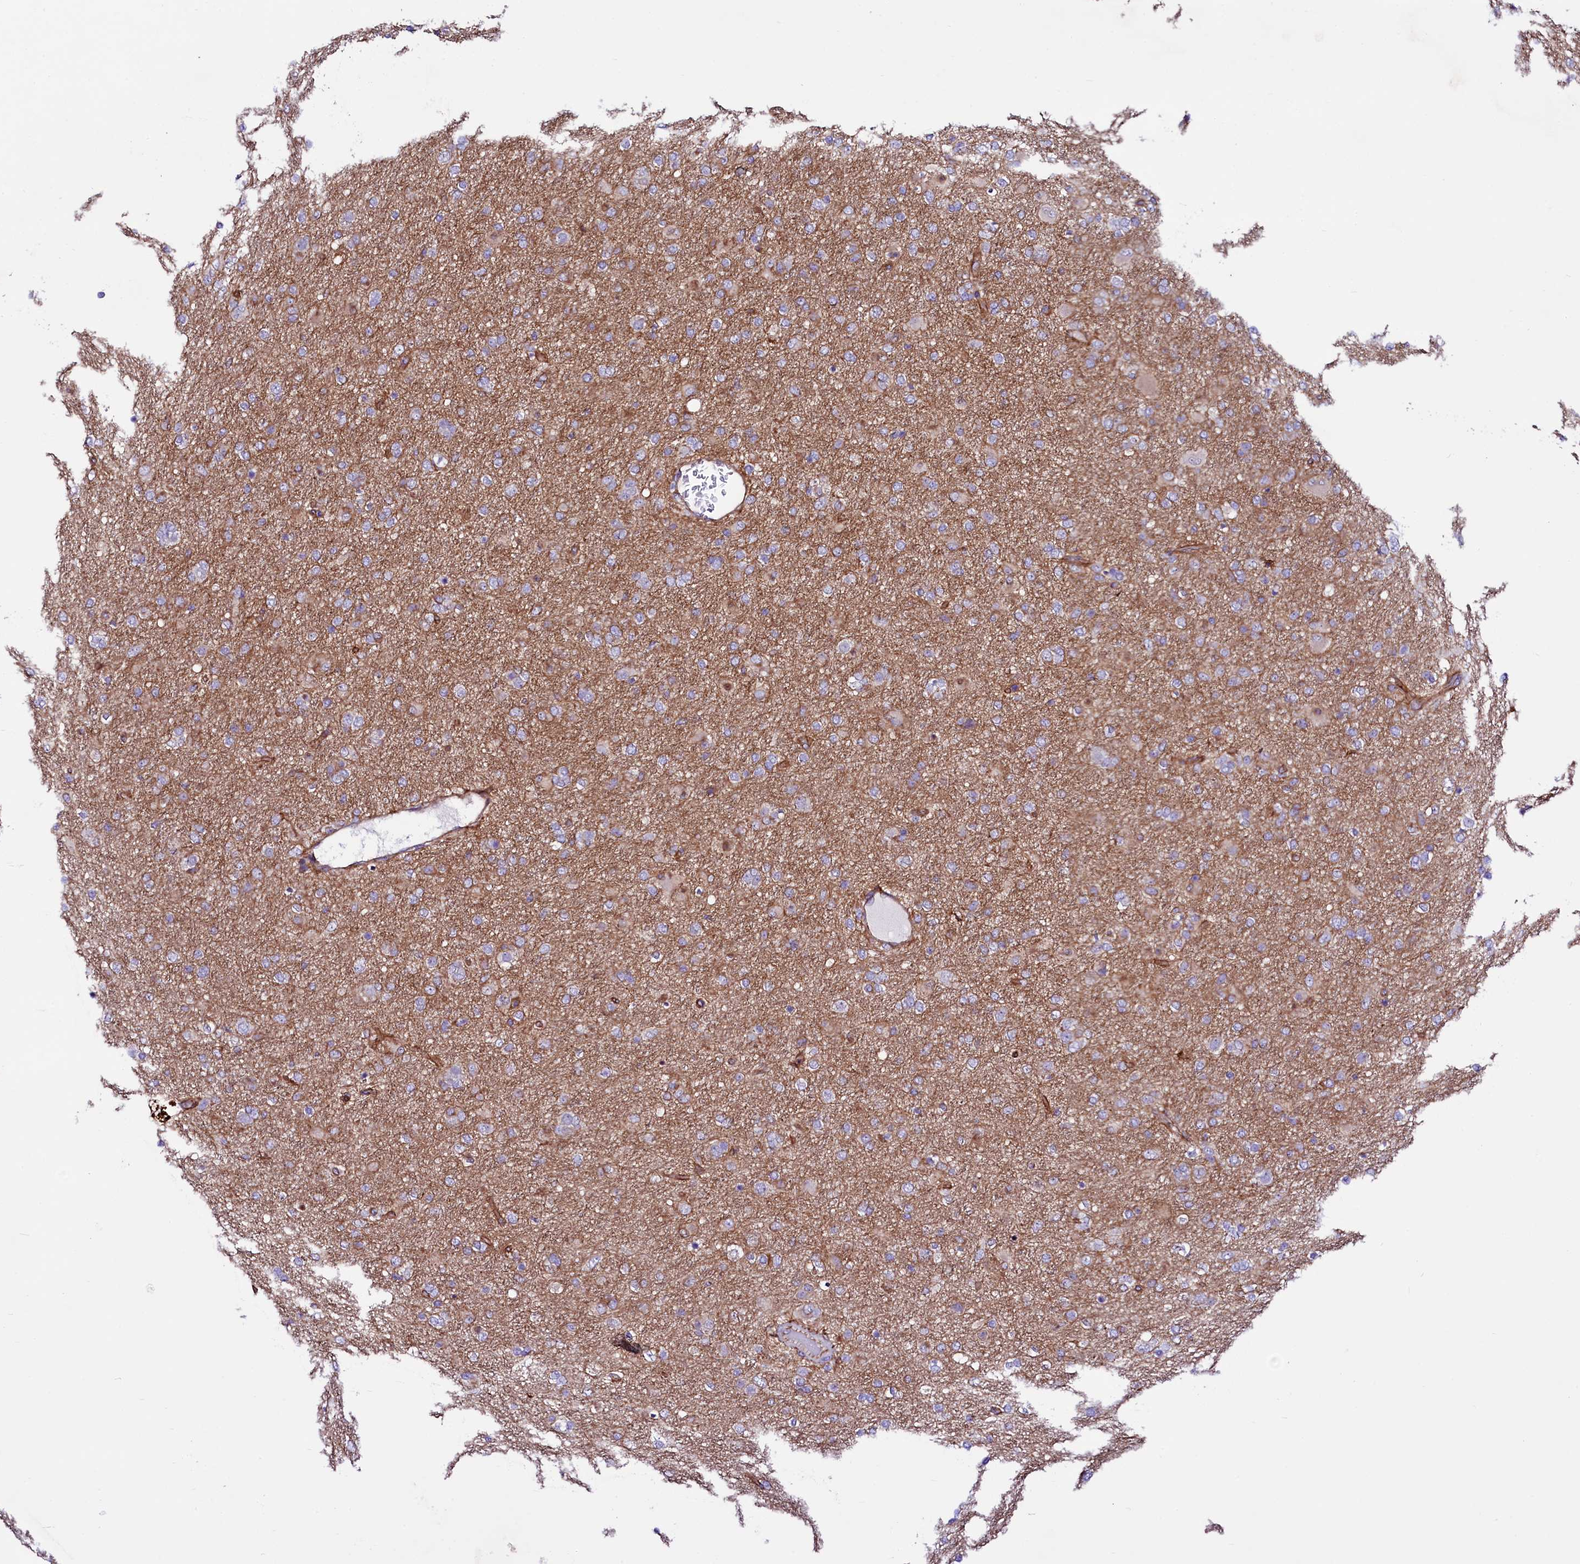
{"staining": {"intensity": "negative", "quantity": "none", "location": "none"}, "tissue": "glioma", "cell_type": "Tumor cells", "image_type": "cancer", "snomed": [{"axis": "morphology", "description": "Glioma, malignant, Low grade"}, {"axis": "topography", "description": "Brain"}], "caption": "Tumor cells are negative for brown protein staining in malignant glioma (low-grade). Nuclei are stained in blue.", "gene": "SLF1", "patient": {"sex": "male", "age": 65}}